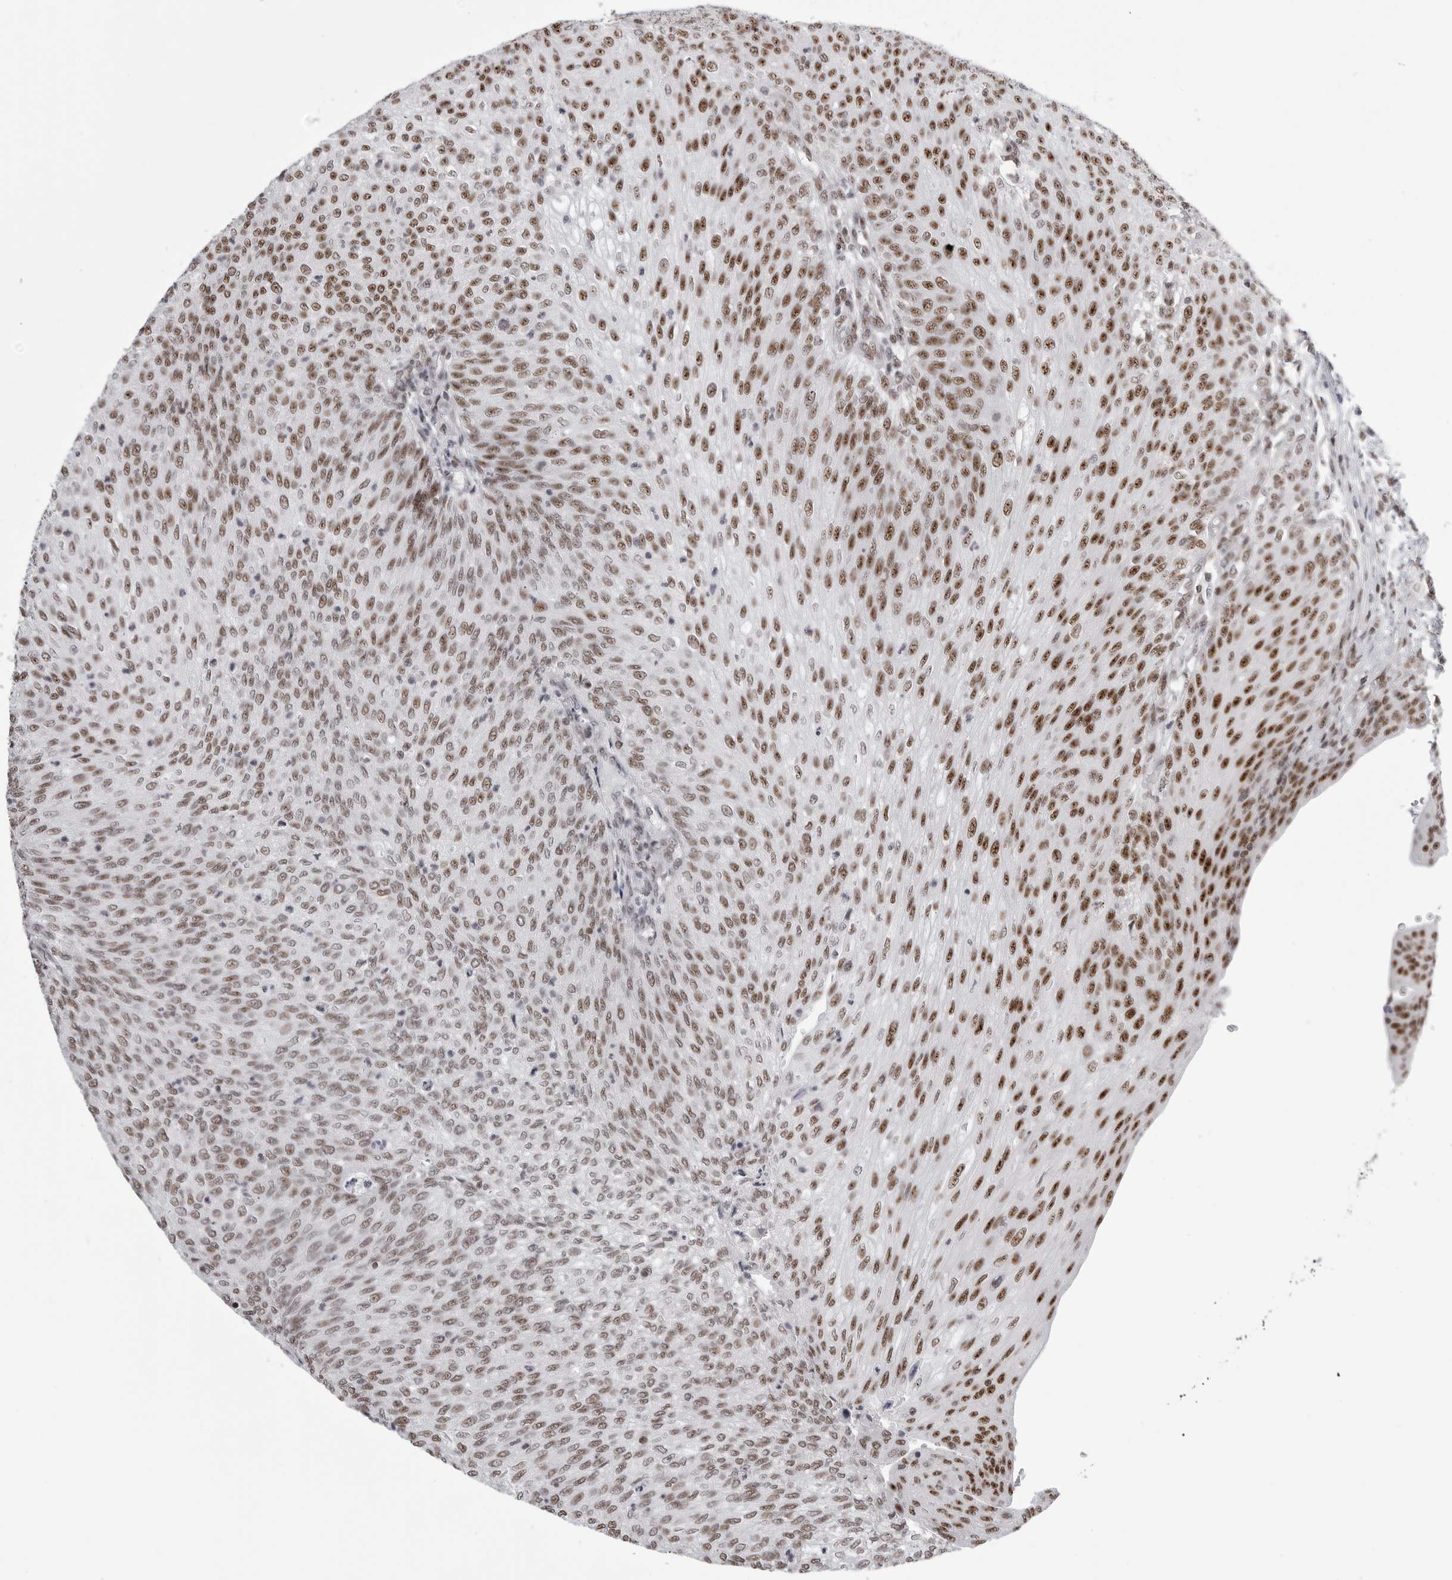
{"staining": {"intensity": "strong", "quantity": "25%-75%", "location": "nuclear"}, "tissue": "urothelial cancer", "cell_type": "Tumor cells", "image_type": "cancer", "snomed": [{"axis": "morphology", "description": "Urothelial carcinoma, Low grade"}, {"axis": "topography", "description": "Urinary bladder"}], "caption": "Immunohistochemical staining of urothelial carcinoma (low-grade) shows high levels of strong nuclear positivity in about 25%-75% of tumor cells.", "gene": "WRAP53", "patient": {"sex": "female", "age": 79}}